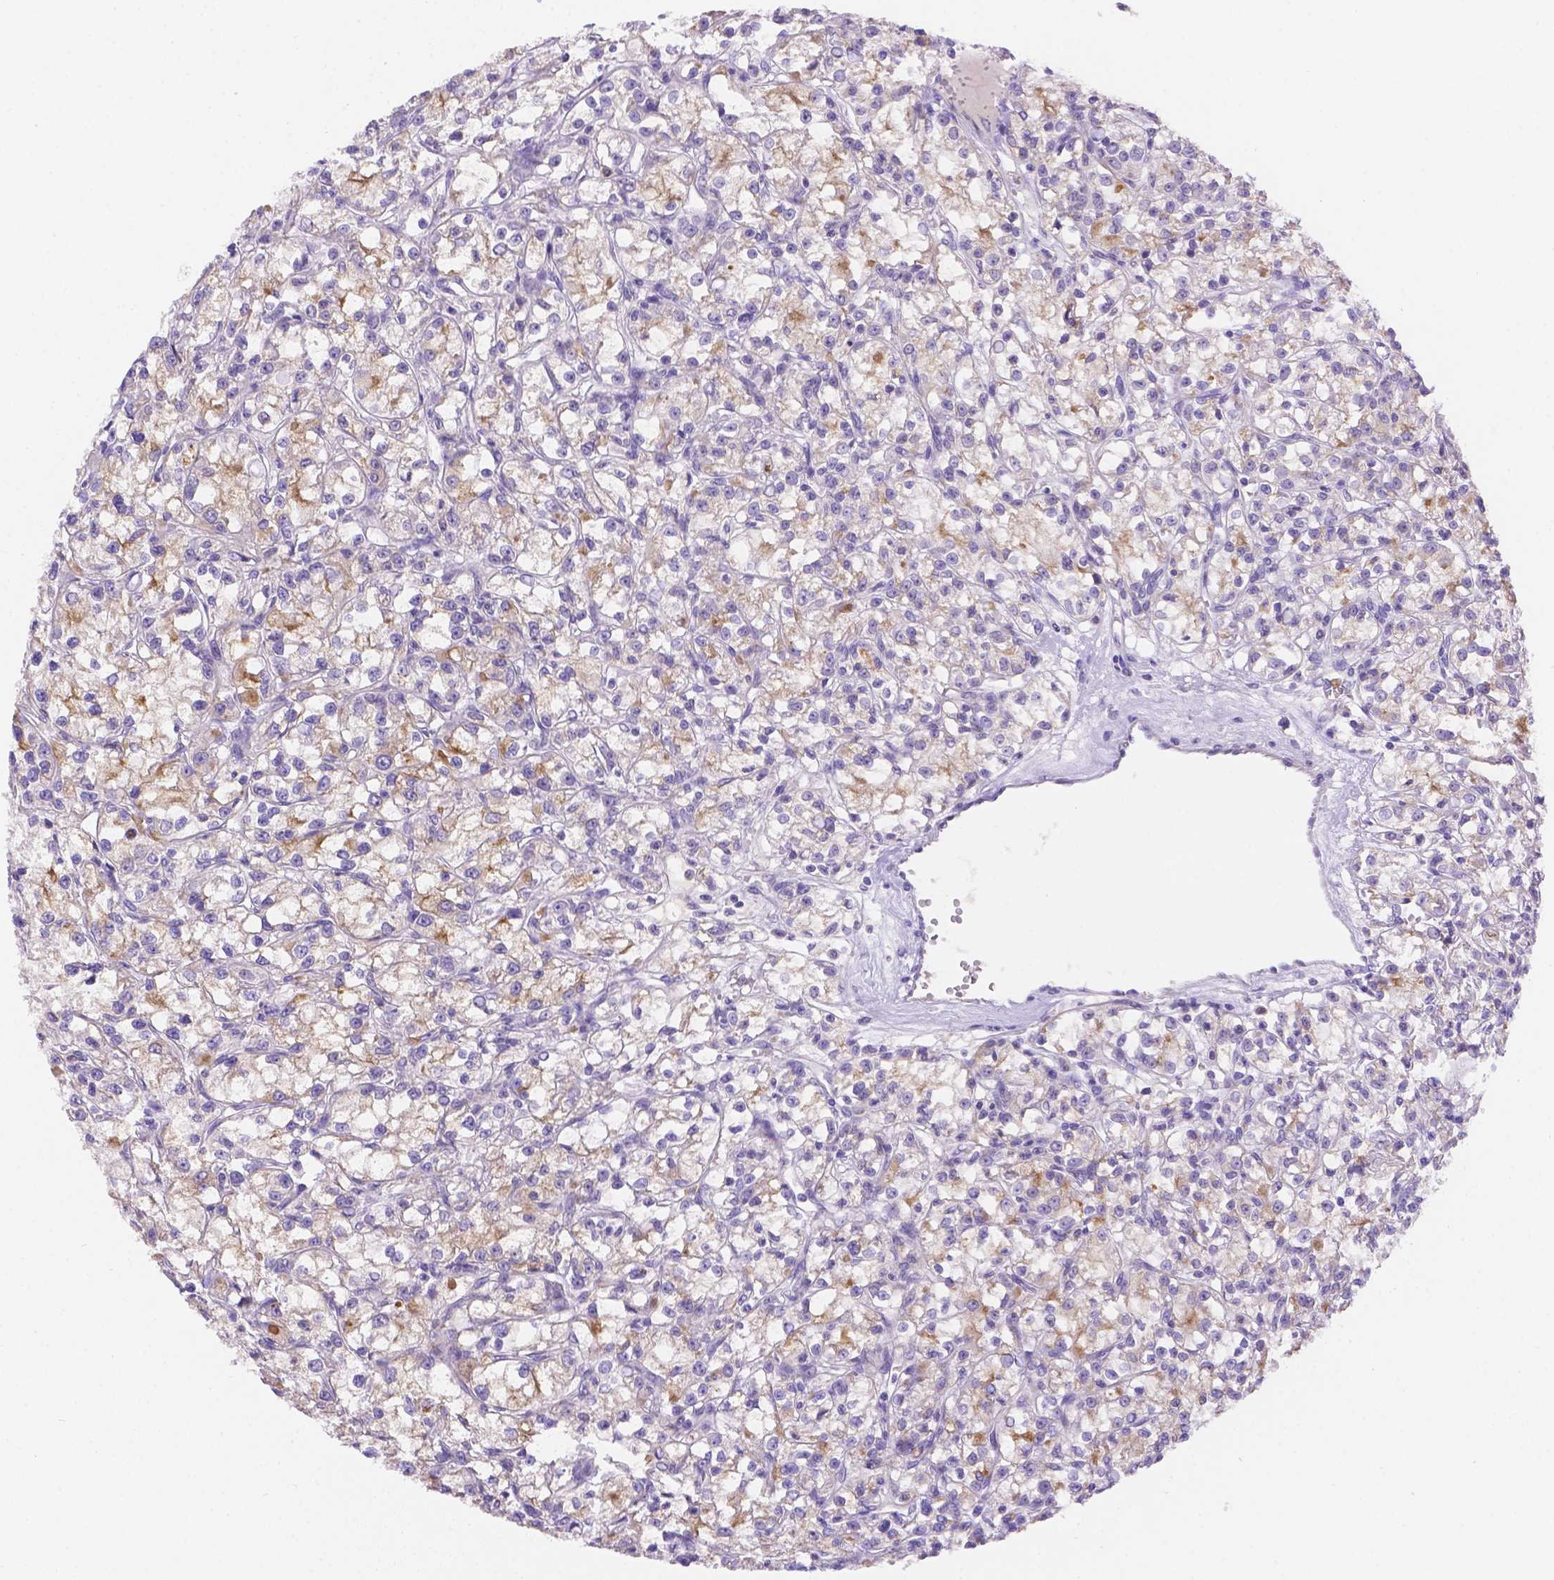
{"staining": {"intensity": "weak", "quantity": "25%-75%", "location": "cytoplasmic/membranous"}, "tissue": "renal cancer", "cell_type": "Tumor cells", "image_type": "cancer", "snomed": [{"axis": "morphology", "description": "Adenocarcinoma, NOS"}, {"axis": "topography", "description": "Kidney"}], "caption": "Immunohistochemical staining of adenocarcinoma (renal) exhibits low levels of weak cytoplasmic/membranous protein expression in approximately 25%-75% of tumor cells.", "gene": "NXPE2", "patient": {"sex": "female", "age": 59}}